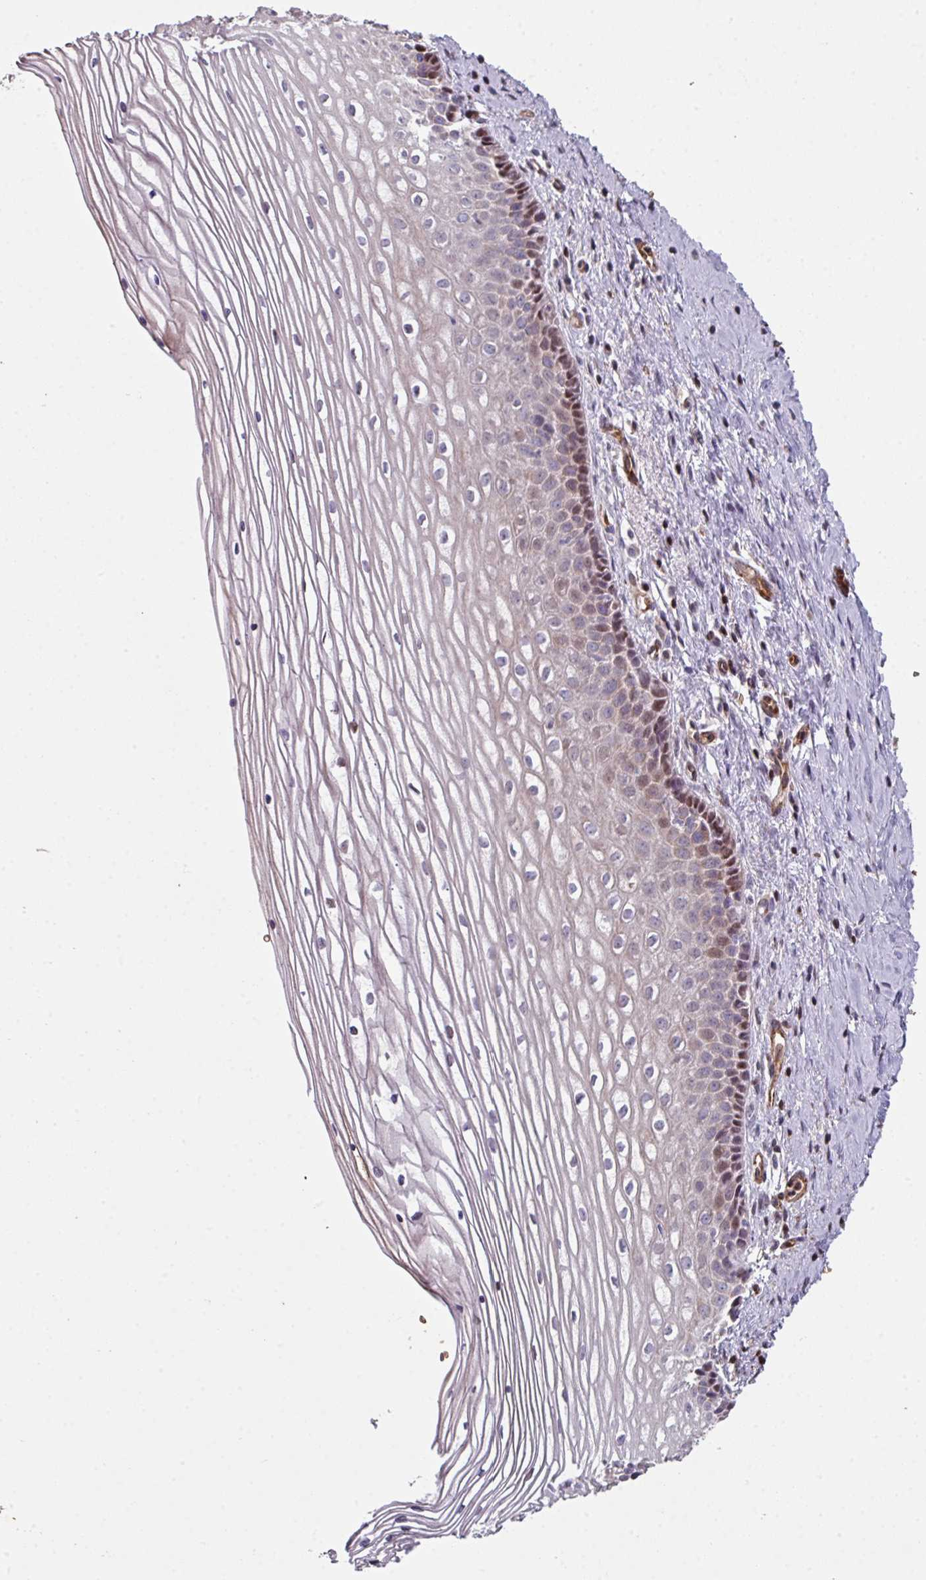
{"staining": {"intensity": "negative", "quantity": "none", "location": "none"}, "tissue": "cervix", "cell_type": "Glandular cells", "image_type": "normal", "snomed": [{"axis": "morphology", "description": "Normal tissue, NOS"}, {"axis": "topography", "description": "Cervix"}], "caption": "Immunohistochemistry (IHC) histopathology image of unremarkable cervix: human cervix stained with DAB (3,3'-diaminobenzidine) demonstrates no significant protein staining in glandular cells. (DAB immunohistochemistry with hematoxylin counter stain).", "gene": "ANO9", "patient": {"sex": "female", "age": 47}}